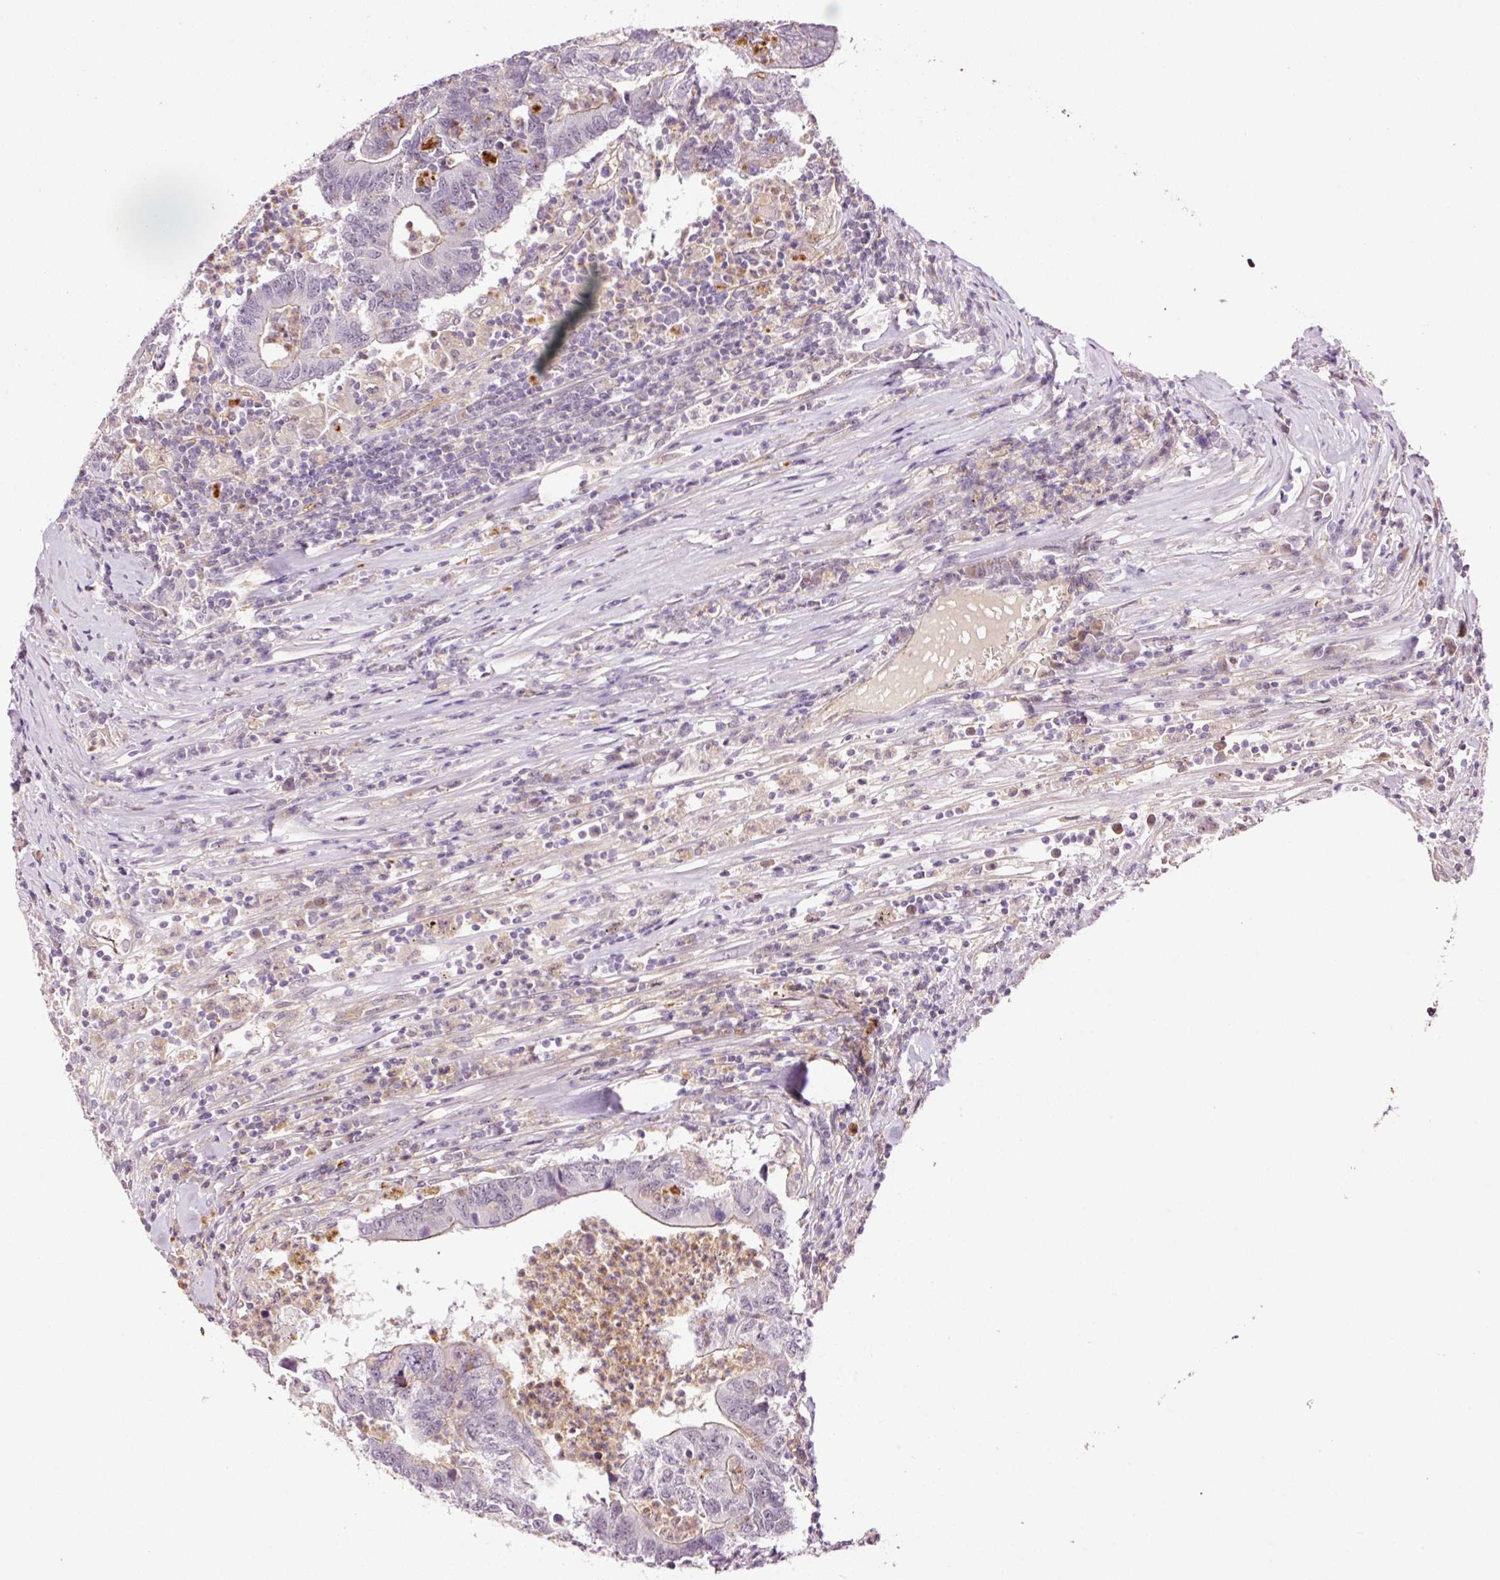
{"staining": {"intensity": "negative", "quantity": "none", "location": "none"}, "tissue": "colorectal cancer", "cell_type": "Tumor cells", "image_type": "cancer", "snomed": [{"axis": "morphology", "description": "Adenocarcinoma, NOS"}, {"axis": "topography", "description": "Colon"}], "caption": "There is no significant staining in tumor cells of colorectal cancer.", "gene": "ABCB4", "patient": {"sex": "female", "age": 48}}